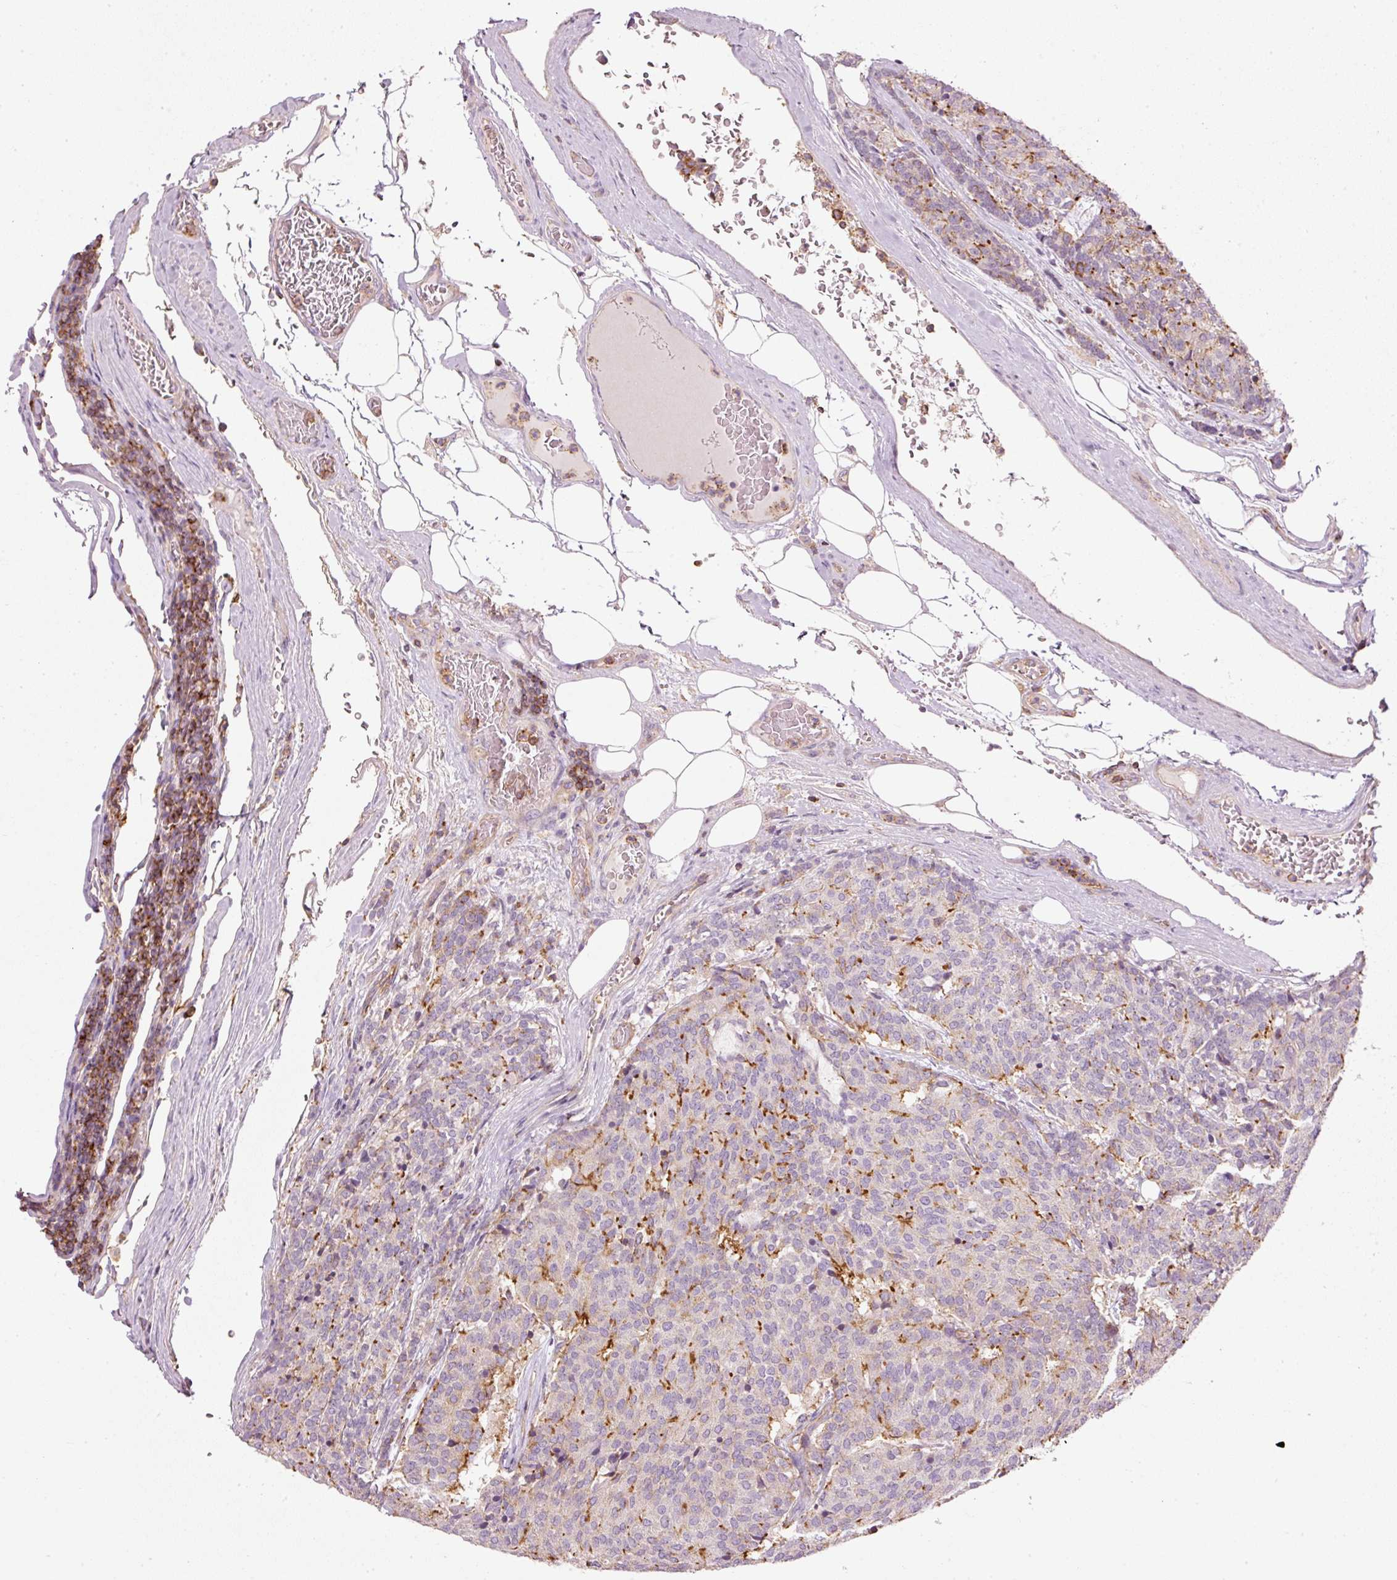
{"staining": {"intensity": "strong", "quantity": "<25%", "location": "cytoplasmic/membranous"}, "tissue": "carcinoid", "cell_type": "Tumor cells", "image_type": "cancer", "snomed": [{"axis": "morphology", "description": "Carcinoid, malignant, NOS"}, {"axis": "topography", "description": "Pancreas"}], "caption": "Brown immunohistochemical staining in malignant carcinoid shows strong cytoplasmic/membranous positivity in about <25% of tumor cells.", "gene": "SIPA1", "patient": {"sex": "female", "age": 54}}